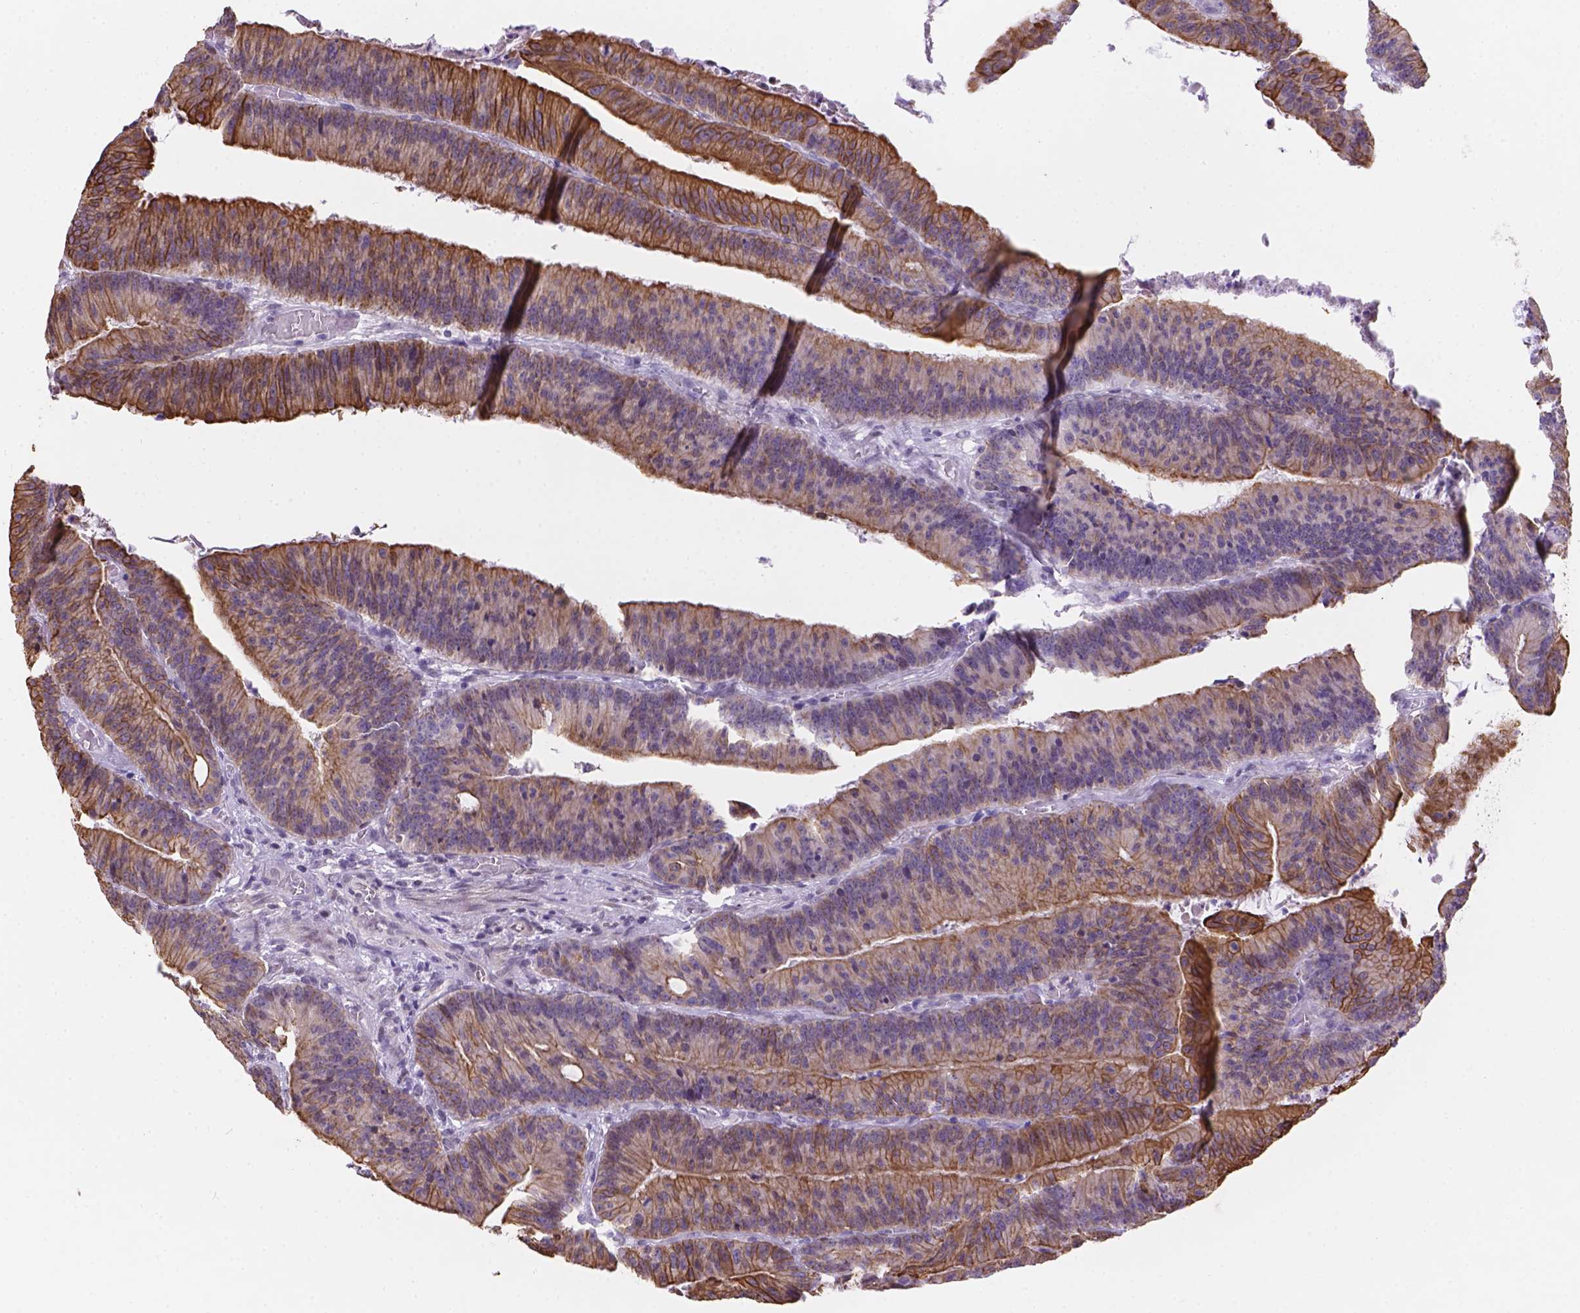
{"staining": {"intensity": "moderate", "quantity": ">75%", "location": "cytoplasmic/membranous"}, "tissue": "colorectal cancer", "cell_type": "Tumor cells", "image_type": "cancer", "snomed": [{"axis": "morphology", "description": "Adenocarcinoma, NOS"}, {"axis": "topography", "description": "Colon"}], "caption": "Colorectal adenocarcinoma tissue reveals moderate cytoplasmic/membranous expression in approximately >75% of tumor cells", "gene": "DMWD", "patient": {"sex": "female", "age": 78}}